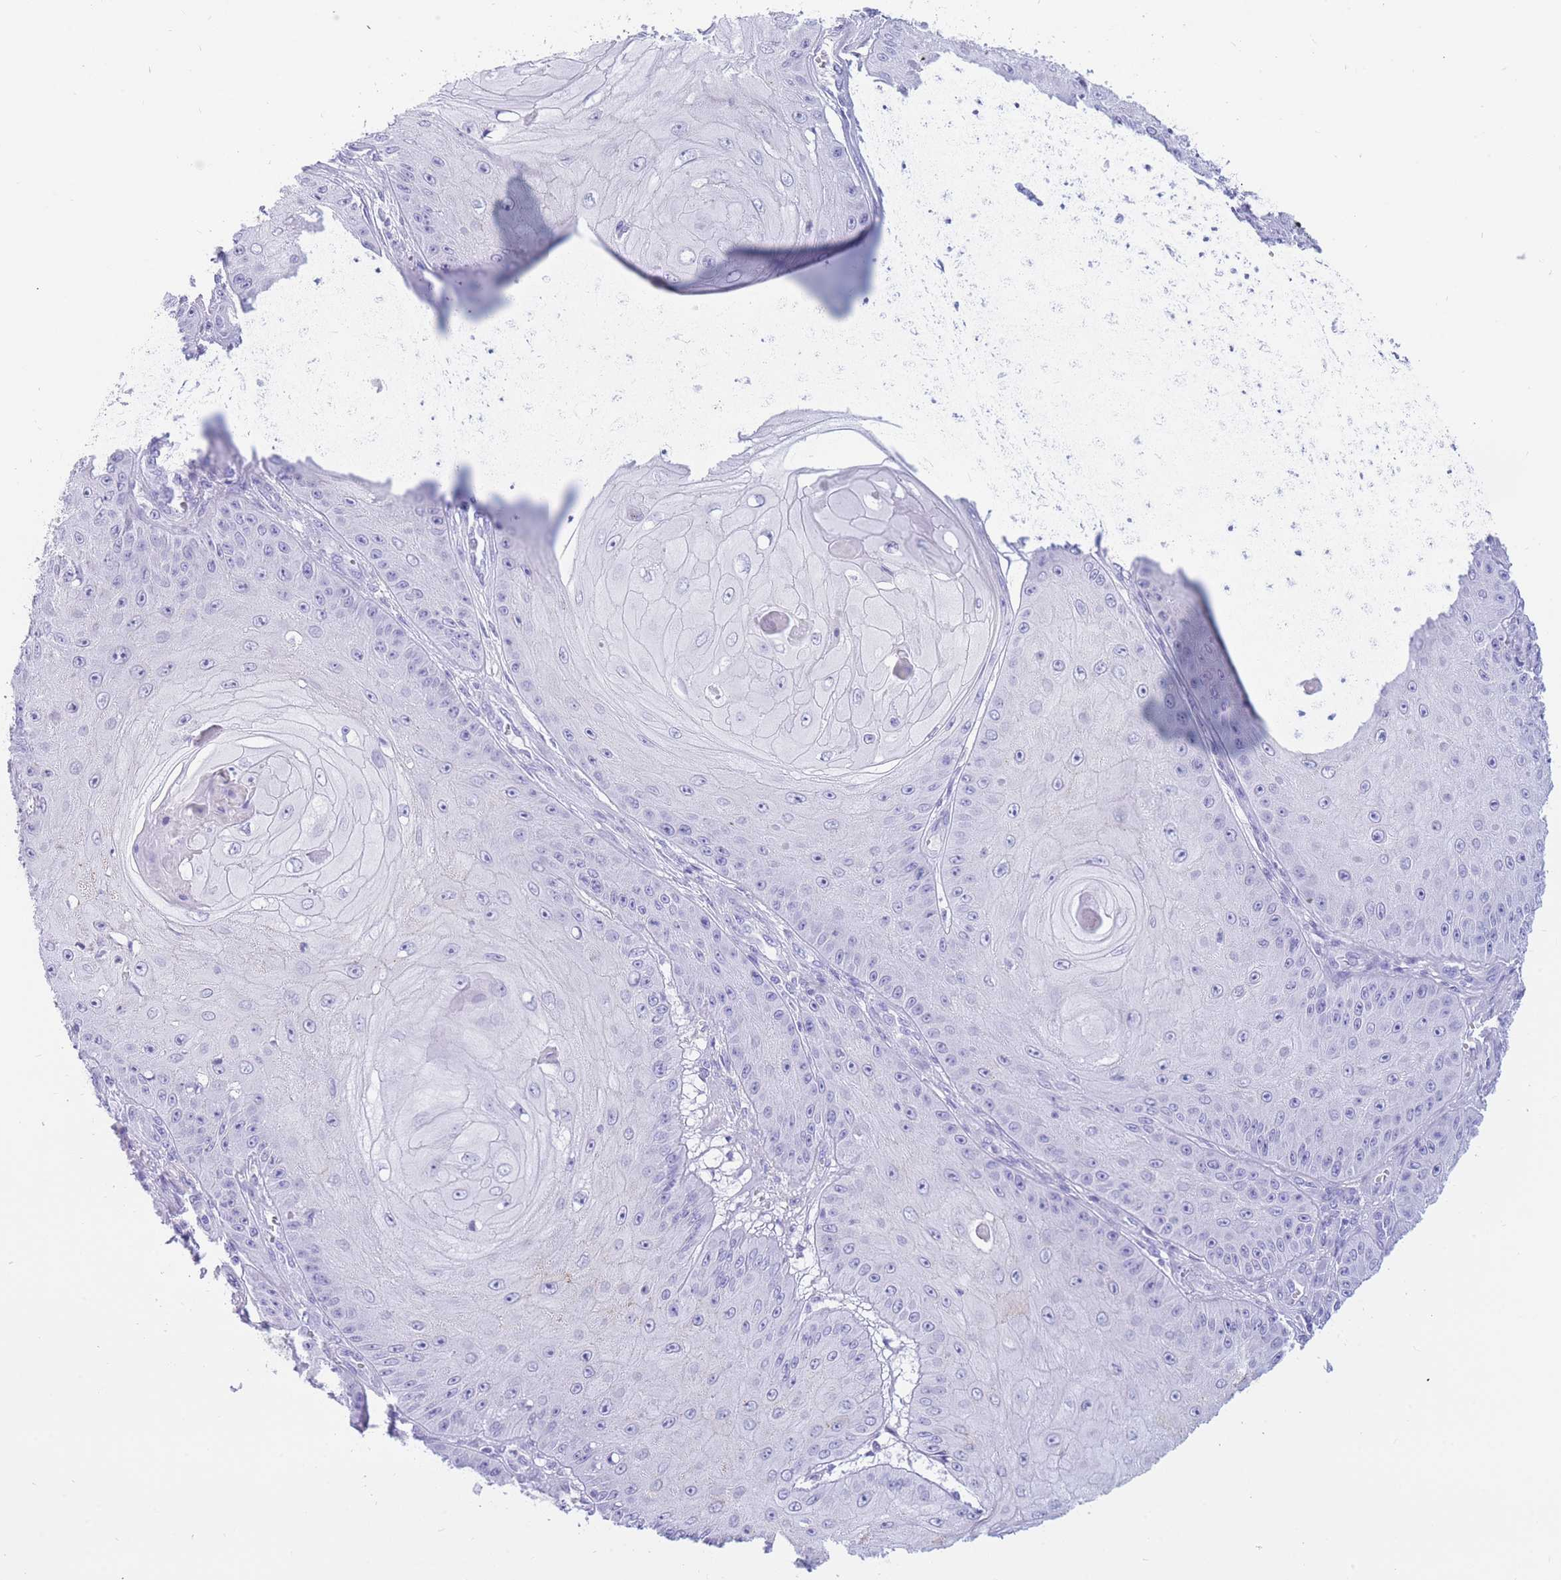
{"staining": {"intensity": "negative", "quantity": "none", "location": "none"}, "tissue": "skin cancer", "cell_type": "Tumor cells", "image_type": "cancer", "snomed": [{"axis": "morphology", "description": "Squamous cell carcinoma, NOS"}, {"axis": "topography", "description": "Skin"}], "caption": "IHC histopathology image of skin squamous cell carcinoma stained for a protein (brown), which exhibits no positivity in tumor cells.", "gene": "SULT1A1", "patient": {"sex": "male", "age": 70}}